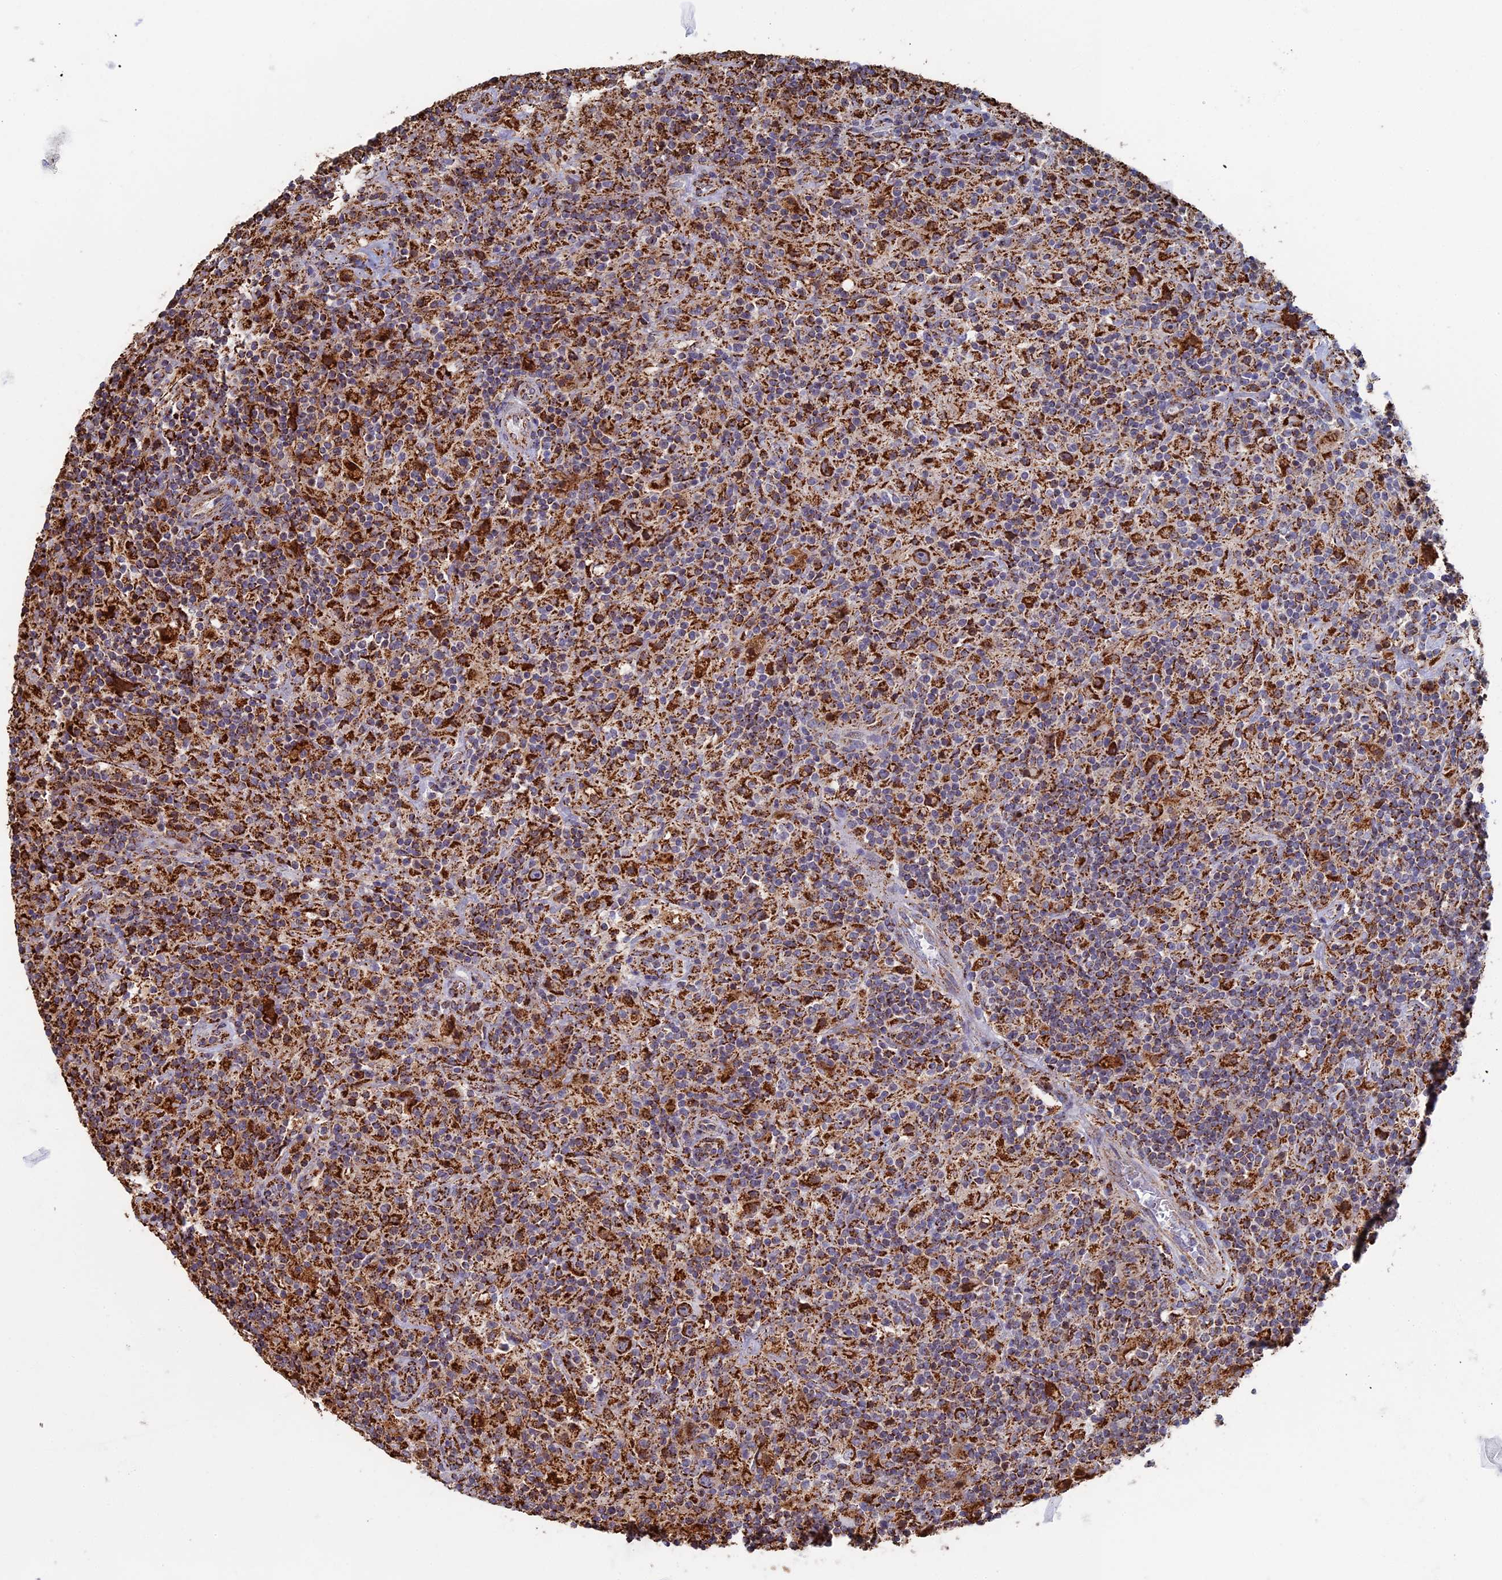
{"staining": {"intensity": "strong", "quantity": "<25%", "location": "cytoplasmic/membranous"}, "tissue": "lymphoma", "cell_type": "Tumor cells", "image_type": "cancer", "snomed": [{"axis": "morphology", "description": "Hodgkin's disease, NOS"}, {"axis": "topography", "description": "Lymph node"}], "caption": "IHC image of neoplastic tissue: lymphoma stained using immunohistochemistry (IHC) reveals medium levels of strong protein expression localized specifically in the cytoplasmic/membranous of tumor cells, appearing as a cytoplasmic/membranous brown color.", "gene": "SEC24D", "patient": {"sex": "male", "age": 70}}